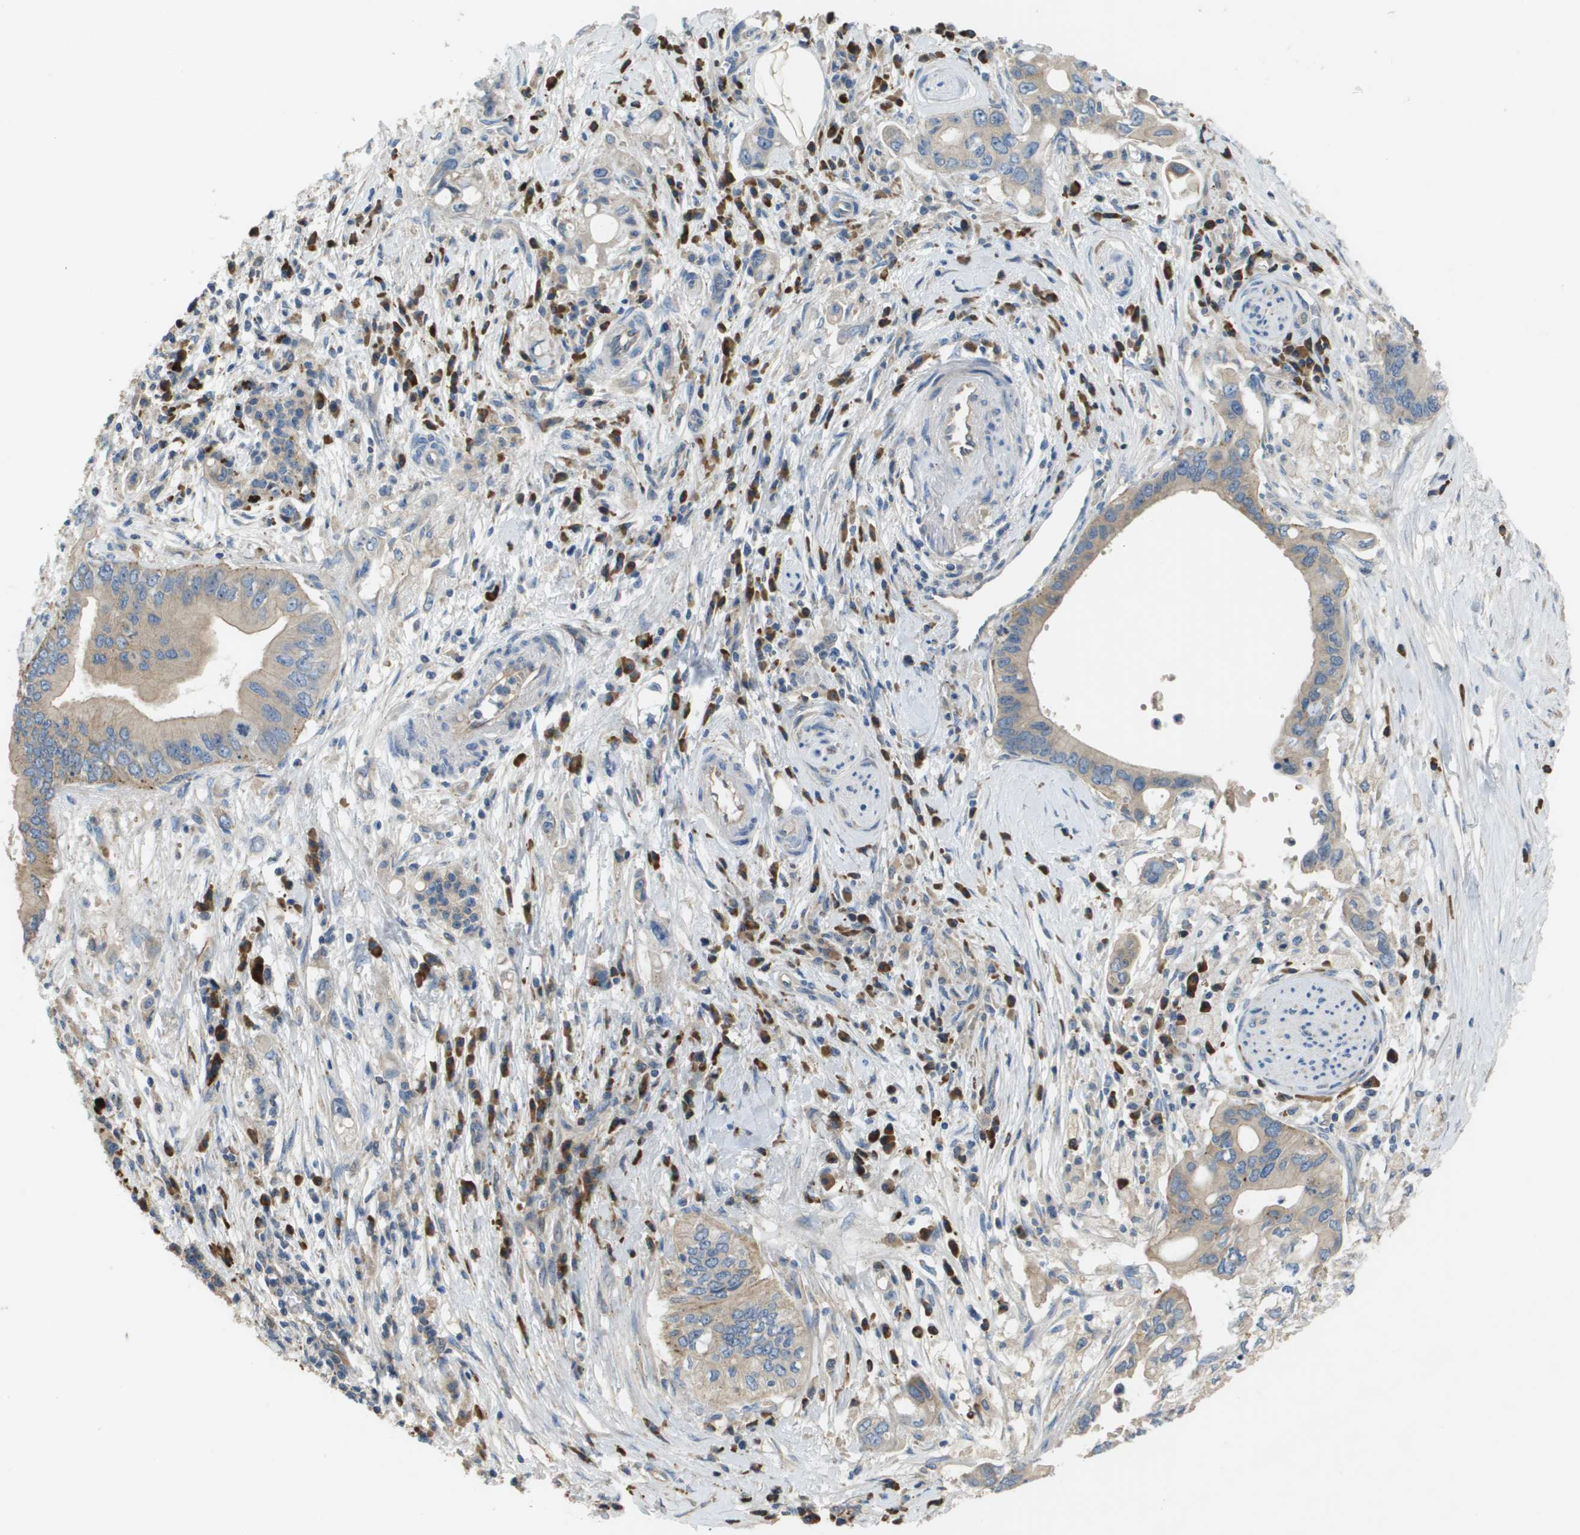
{"staining": {"intensity": "weak", "quantity": "25%-75%", "location": "cytoplasmic/membranous"}, "tissue": "pancreatic cancer", "cell_type": "Tumor cells", "image_type": "cancer", "snomed": [{"axis": "morphology", "description": "Adenocarcinoma, NOS"}, {"axis": "topography", "description": "Pancreas"}], "caption": "Brown immunohistochemical staining in adenocarcinoma (pancreatic) displays weak cytoplasmic/membranous expression in approximately 25%-75% of tumor cells.", "gene": "CASP10", "patient": {"sex": "female", "age": 73}}